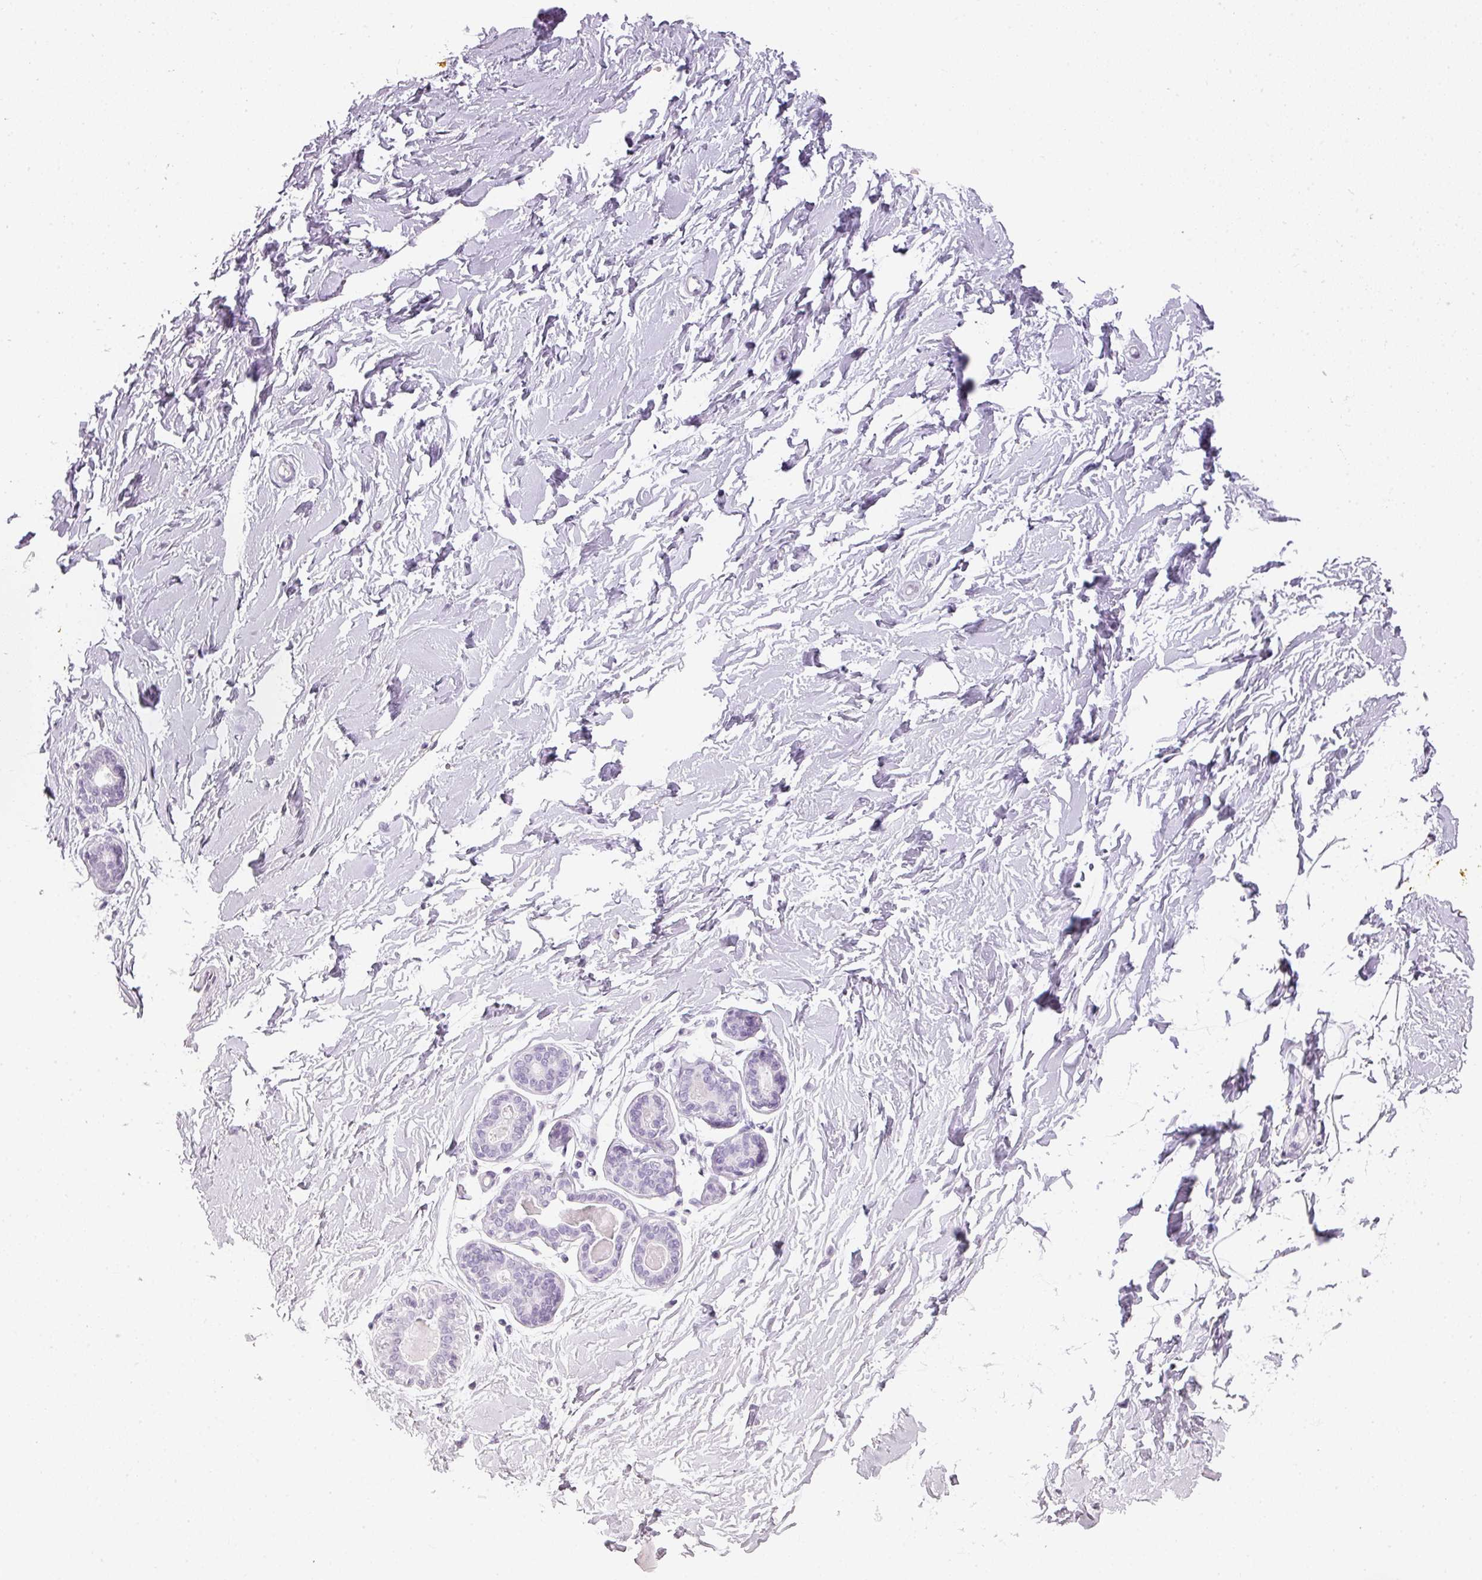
{"staining": {"intensity": "negative", "quantity": "none", "location": "none"}, "tissue": "breast", "cell_type": "Adipocytes", "image_type": "normal", "snomed": [{"axis": "morphology", "description": "Normal tissue, NOS"}, {"axis": "topography", "description": "Breast"}], "caption": "Protein analysis of benign breast reveals no significant staining in adipocytes.", "gene": "RBMY1A1", "patient": {"sex": "female", "age": 23}}